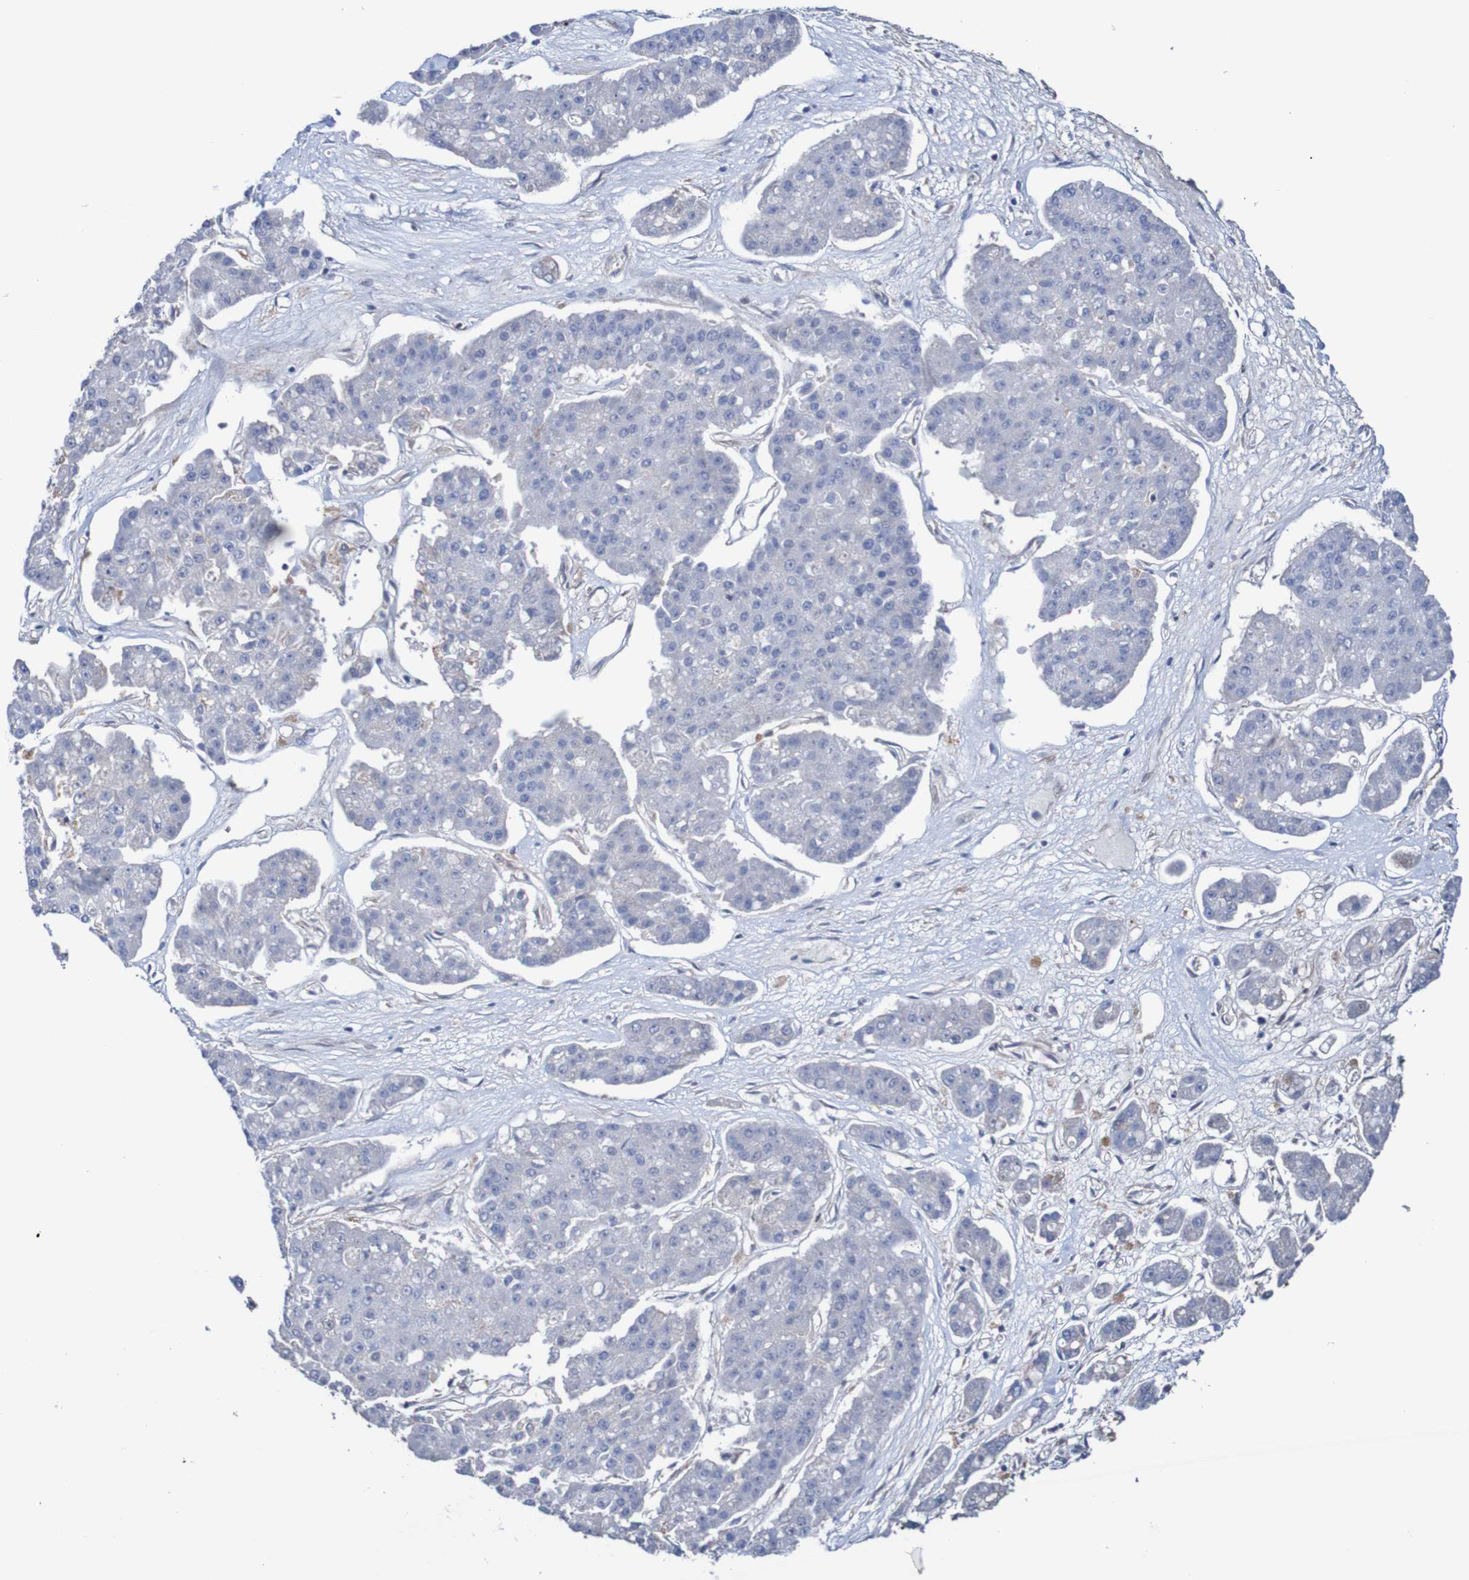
{"staining": {"intensity": "negative", "quantity": "none", "location": "none"}, "tissue": "pancreatic cancer", "cell_type": "Tumor cells", "image_type": "cancer", "snomed": [{"axis": "morphology", "description": "Adenocarcinoma, NOS"}, {"axis": "topography", "description": "Pancreas"}], "caption": "There is no significant expression in tumor cells of pancreatic cancer.", "gene": "RIGI", "patient": {"sex": "male", "age": 50}}